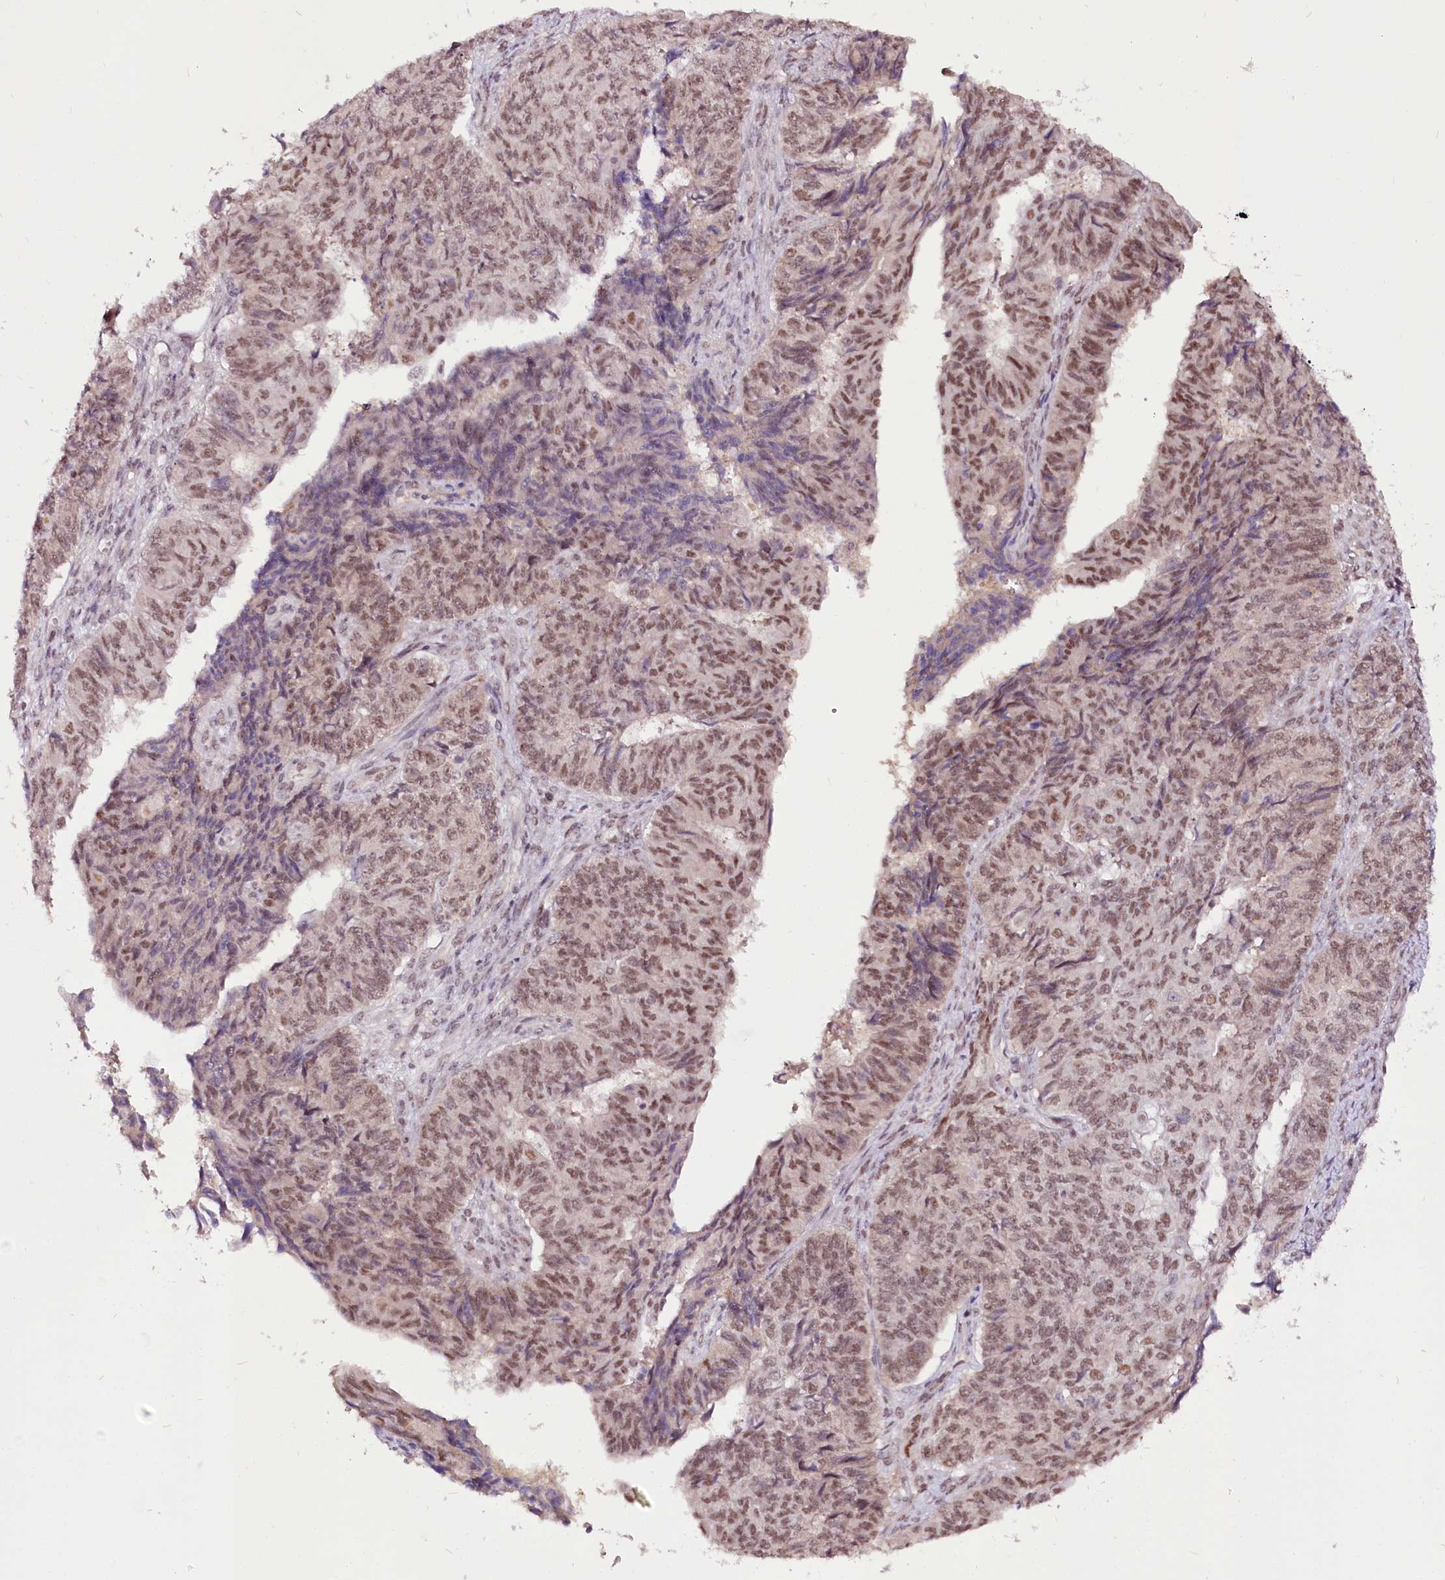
{"staining": {"intensity": "moderate", "quantity": ">75%", "location": "nuclear"}, "tissue": "endometrial cancer", "cell_type": "Tumor cells", "image_type": "cancer", "snomed": [{"axis": "morphology", "description": "Adenocarcinoma, NOS"}, {"axis": "topography", "description": "Endometrium"}], "caption": "Approximately >75% of tumor cells in human adenocarcinoma (endometrial) show moderate nuclear protein staining as visualized by brown immunohistochemical staining.", "gene": "POLA2", "patient": {"sex": "female", "age": 32}}